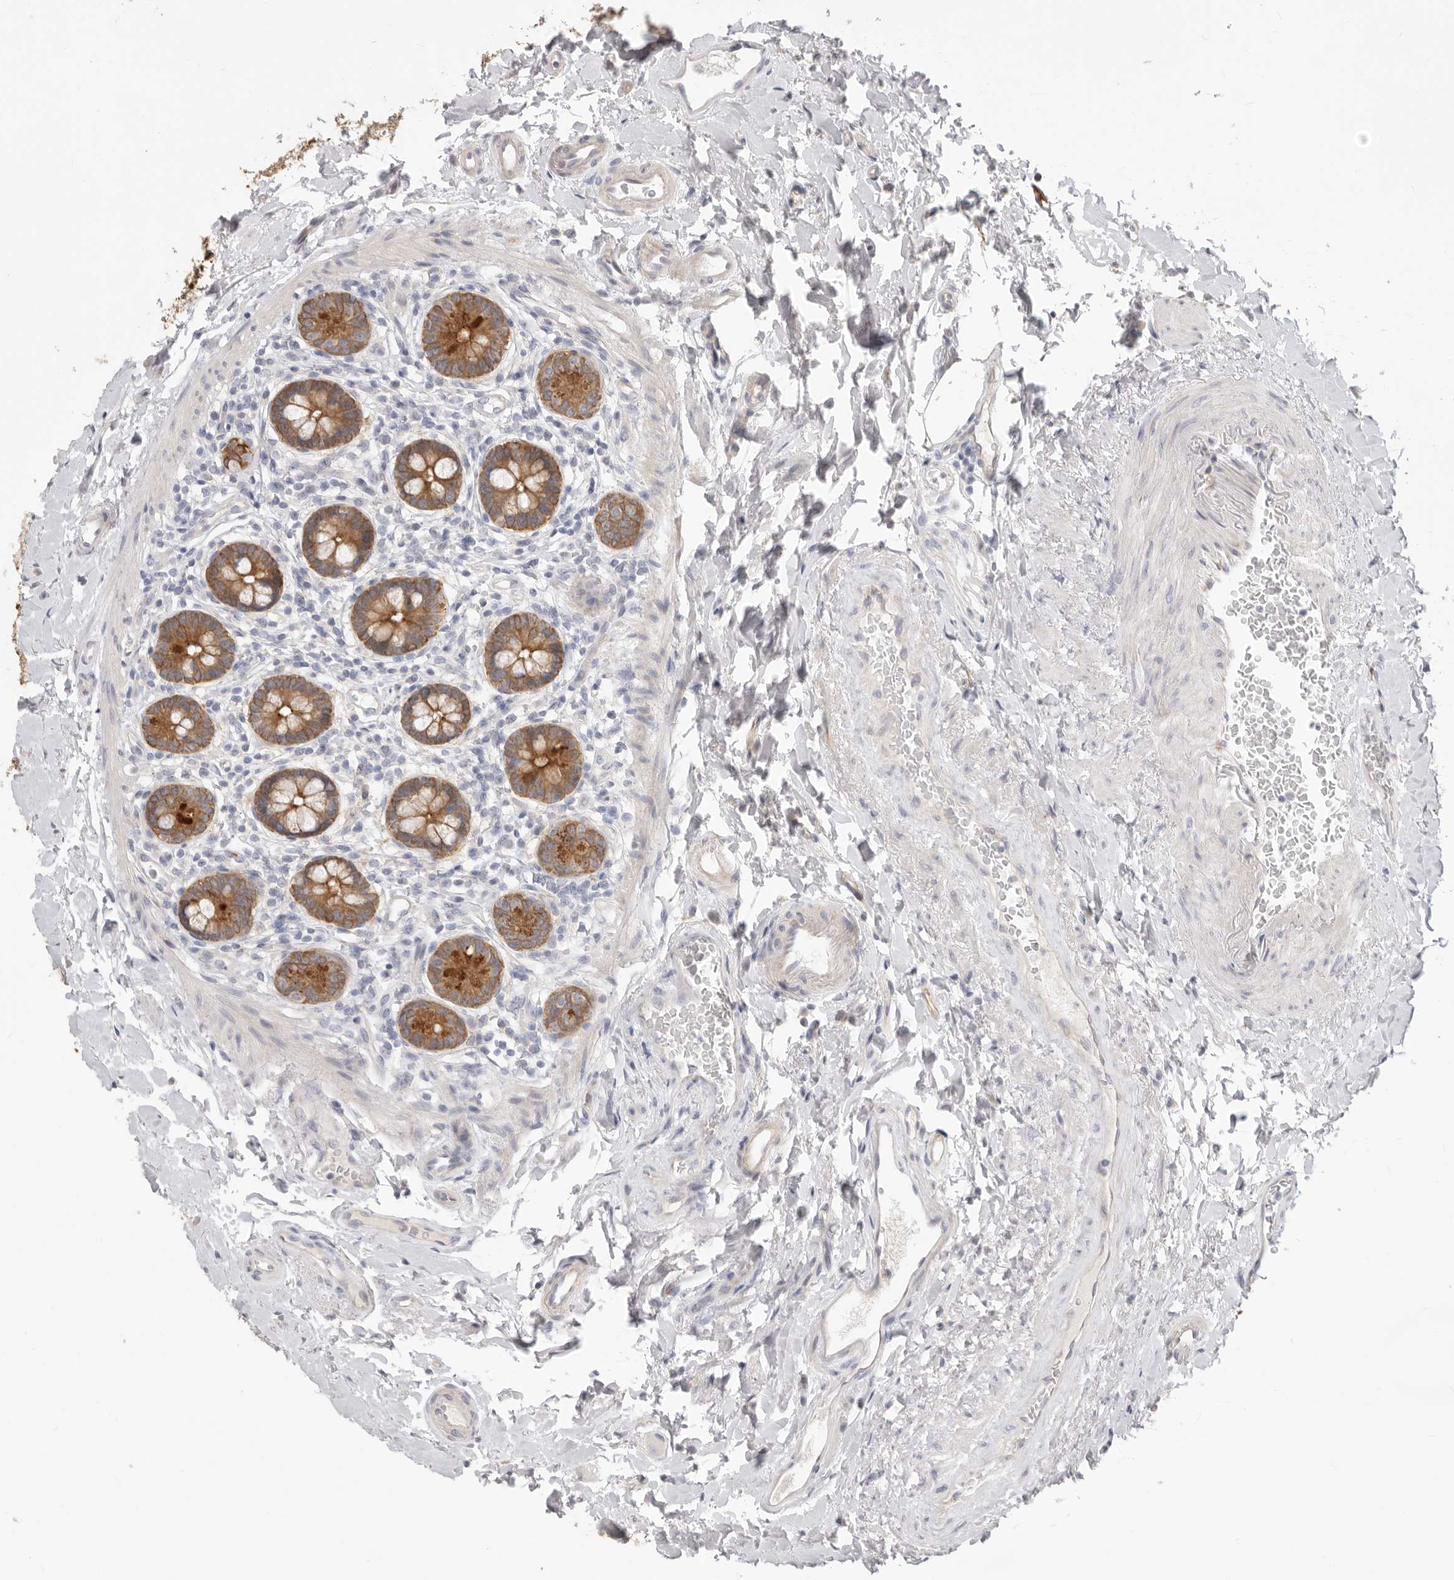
{"staining": {"intensity": "strong", "quantity": ">75%", "location": "cytoplasmic/membranous"}, "tissue": "small intestine", "cell_type": "Glandular cells", "image_type": "normal", "snomed": [{"axis": "morphology", "description": "Normal tissue, NOS"}, {"axis": "topography", "description": "Small intestine"}], "caption": "This photomicrograph exhibits immunohistochemistry staining of unremarkable human small intestine, with high strong cytoplasmic/membranous positivity in approximately >75% of glandular cells.", "gene": "USH1C", "patient": {"sex": "female", "age": 84}}